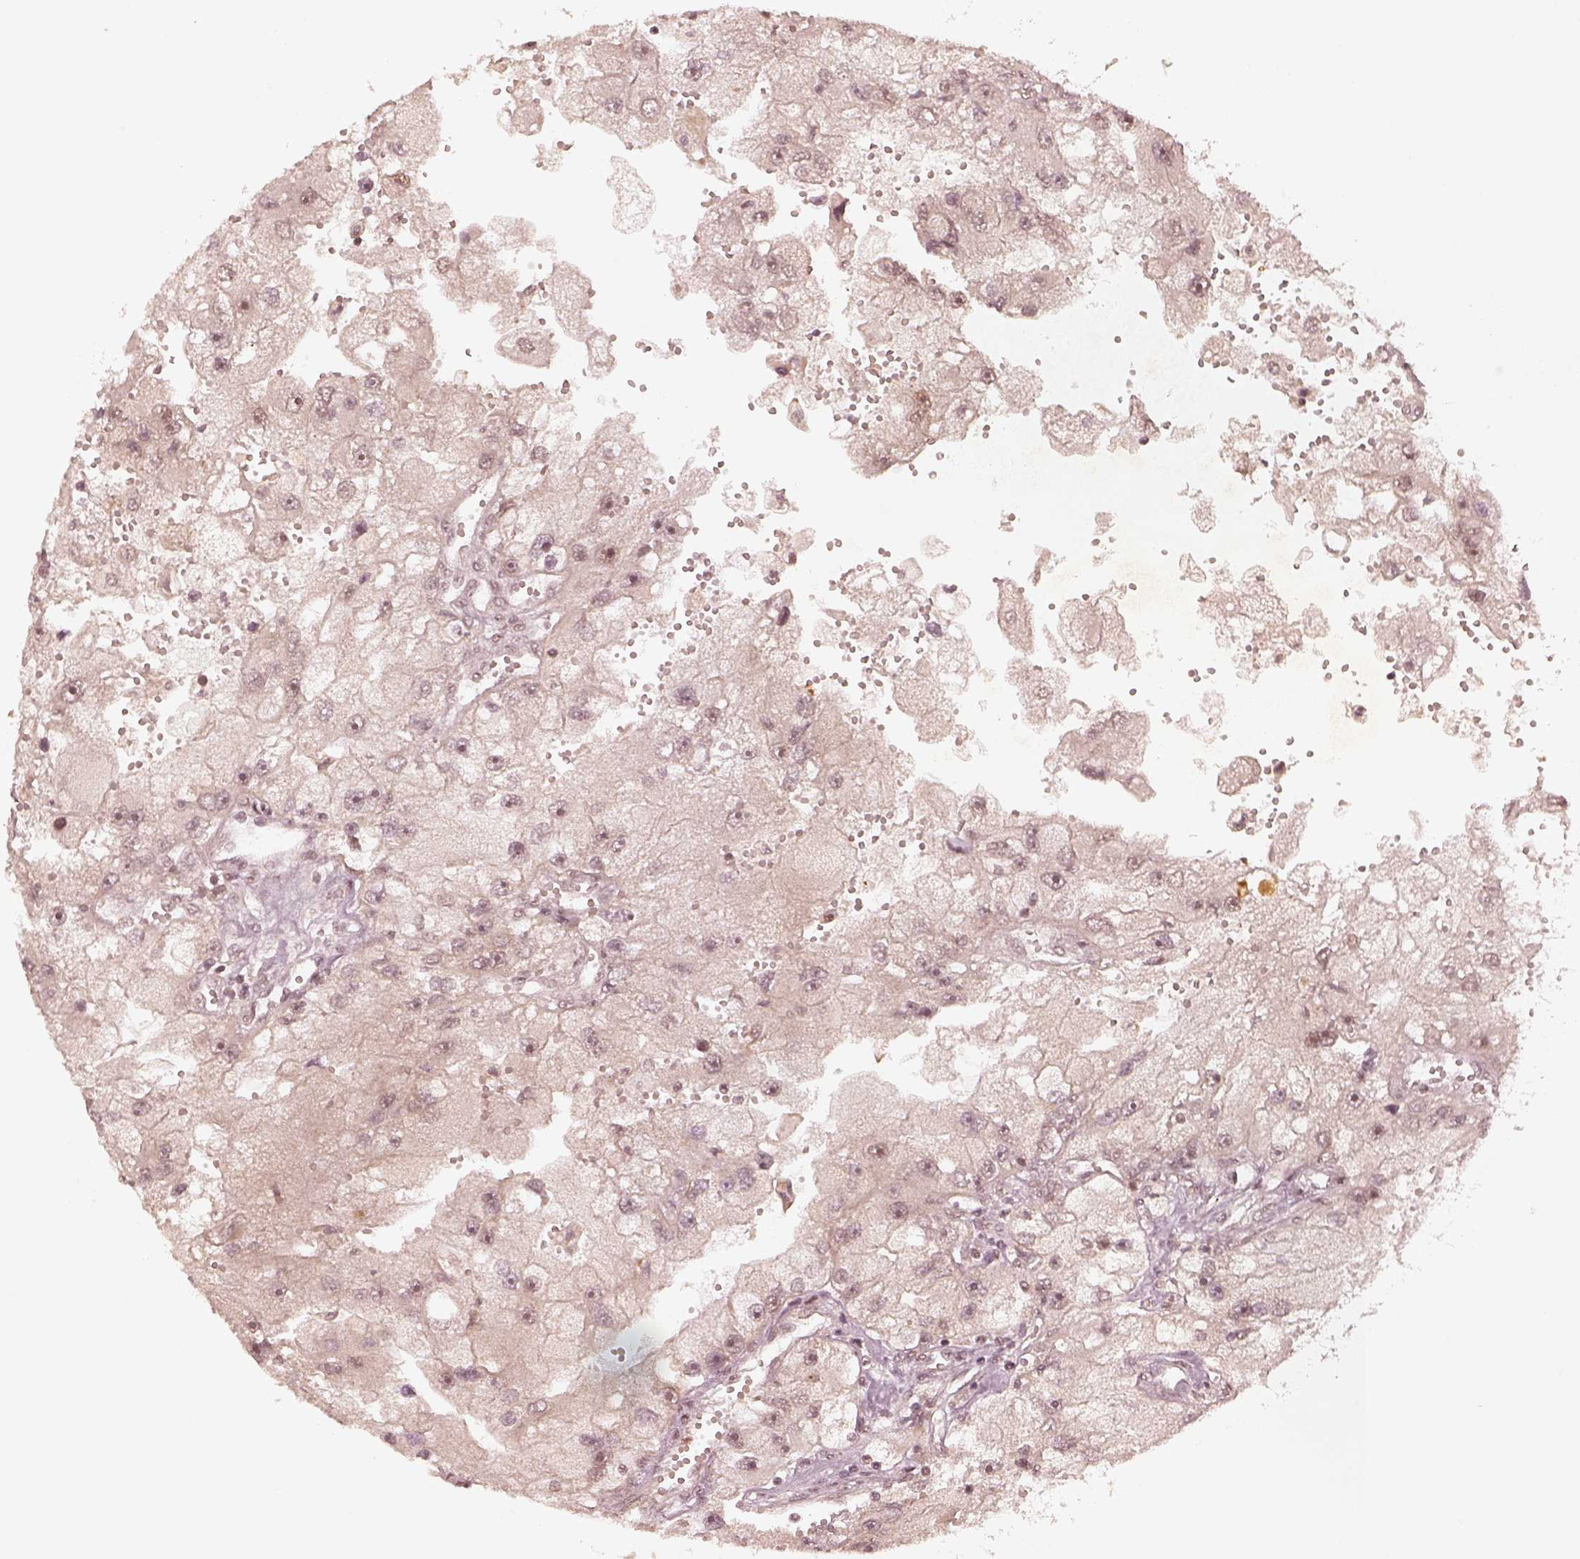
{"staining": {"intensity": "negative", "quantity": "none", "location": "none"}, "tissue": "renal cancer", "cell_type": "Tumor cells", "image_type": "cancer", "snomed": [{"axis": "morphology", "description": "Adenocarcinoma, NOS"}, {"axis": "topography", "description": "Kidney"}], "caption": "The immunohistochemistry (IHC) image has no significant expression in tumor cells of renal cancer tissue. (DAB immunohistochemistry (IHC) with hematoxylin counter stain).", "gene": "GMEB2", "patient": {"sex": "male", "age": 63}}